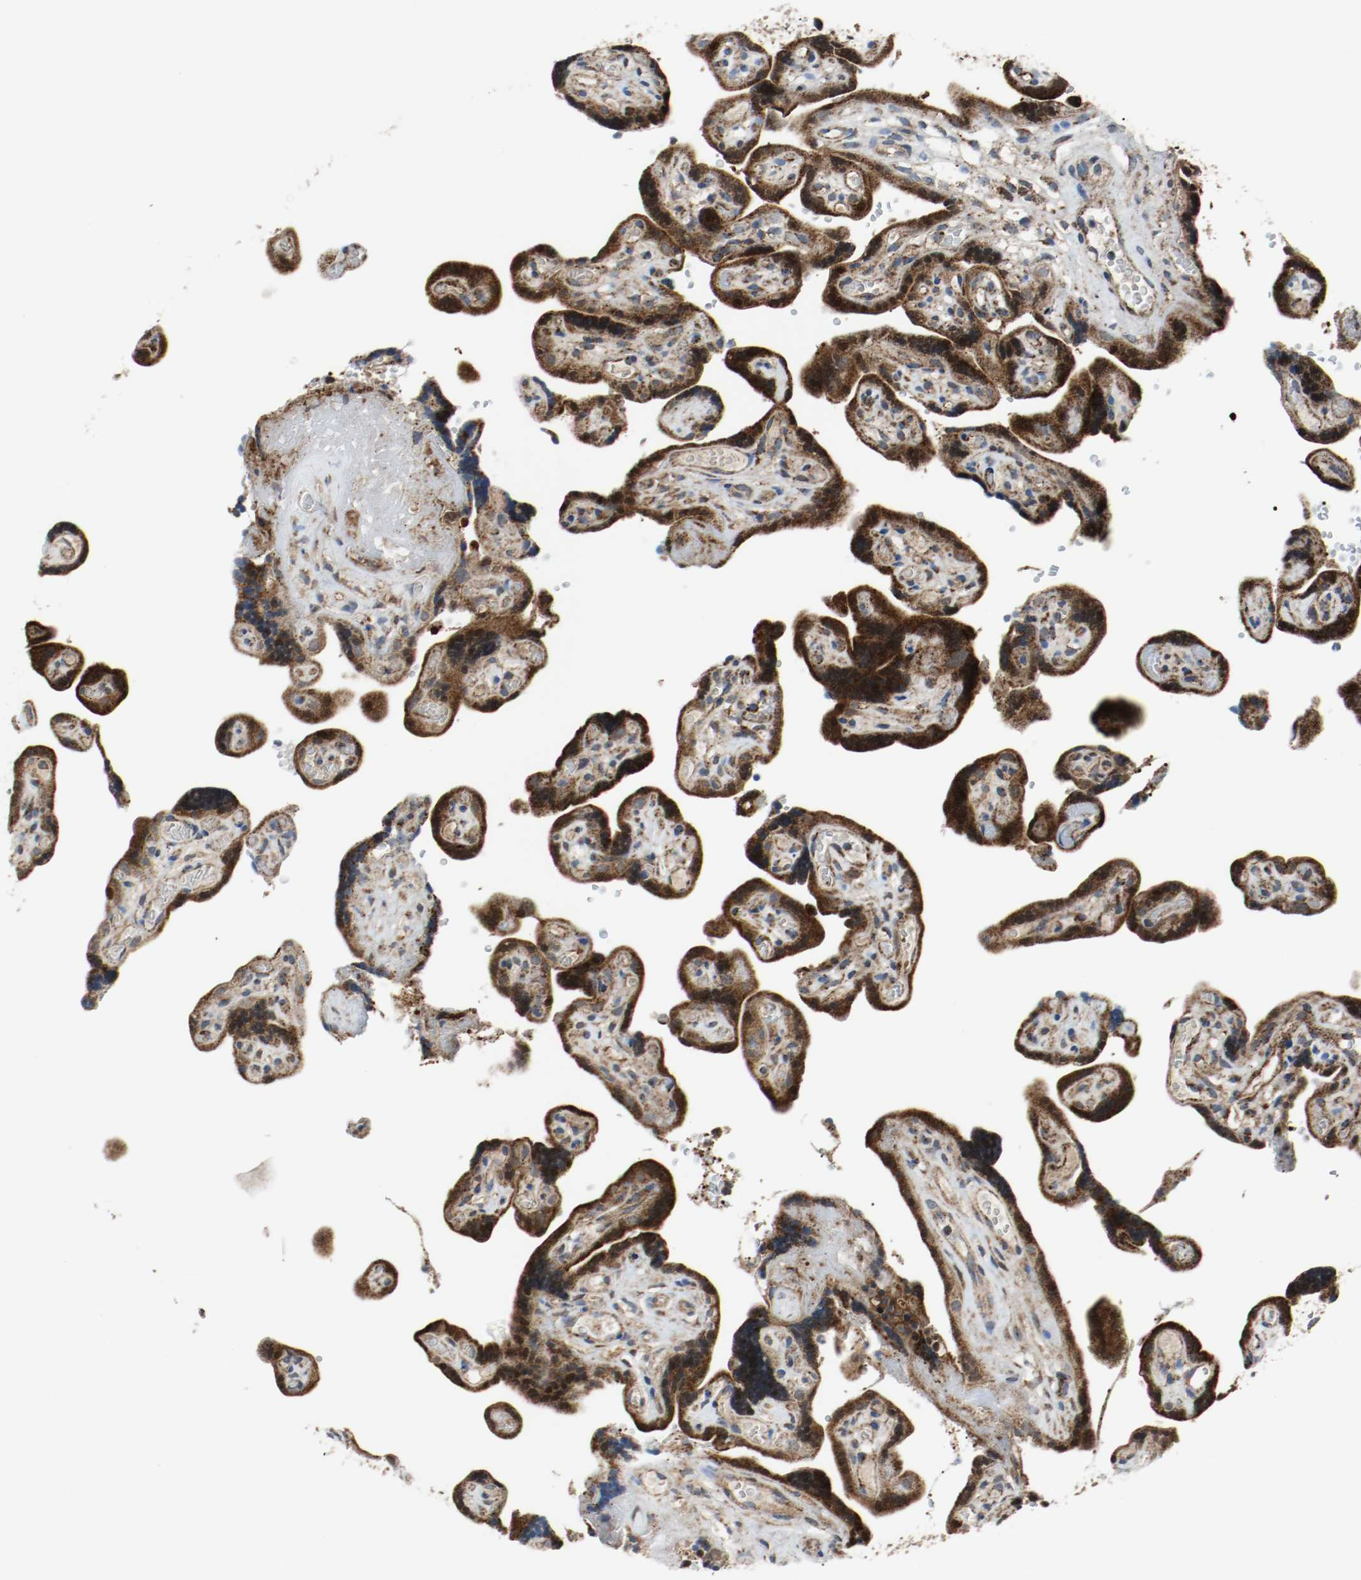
{"staining": {"intensity": "strong", "quantity": ">75%", "location": "cytoplasmic/membranous"}, "tissue": "placenta", "cell_type": "Decidual cells", "image_type": "normal", "snomed": [{"axis": "morphology", "description": "Normal tissue, NOS"}, {"axis": "topography", "description": "Placenta"}], "caption": "Immunohistochemistry (IHC) (DAB (3,3'-diaminobenzidine)) staining of benign human placenta reveals strong cytoplasmic/membranous protein expression in about >75% of decidual cells.", "gene": "TXNRD1", "patient": {"sex": "female", "age": 30}}